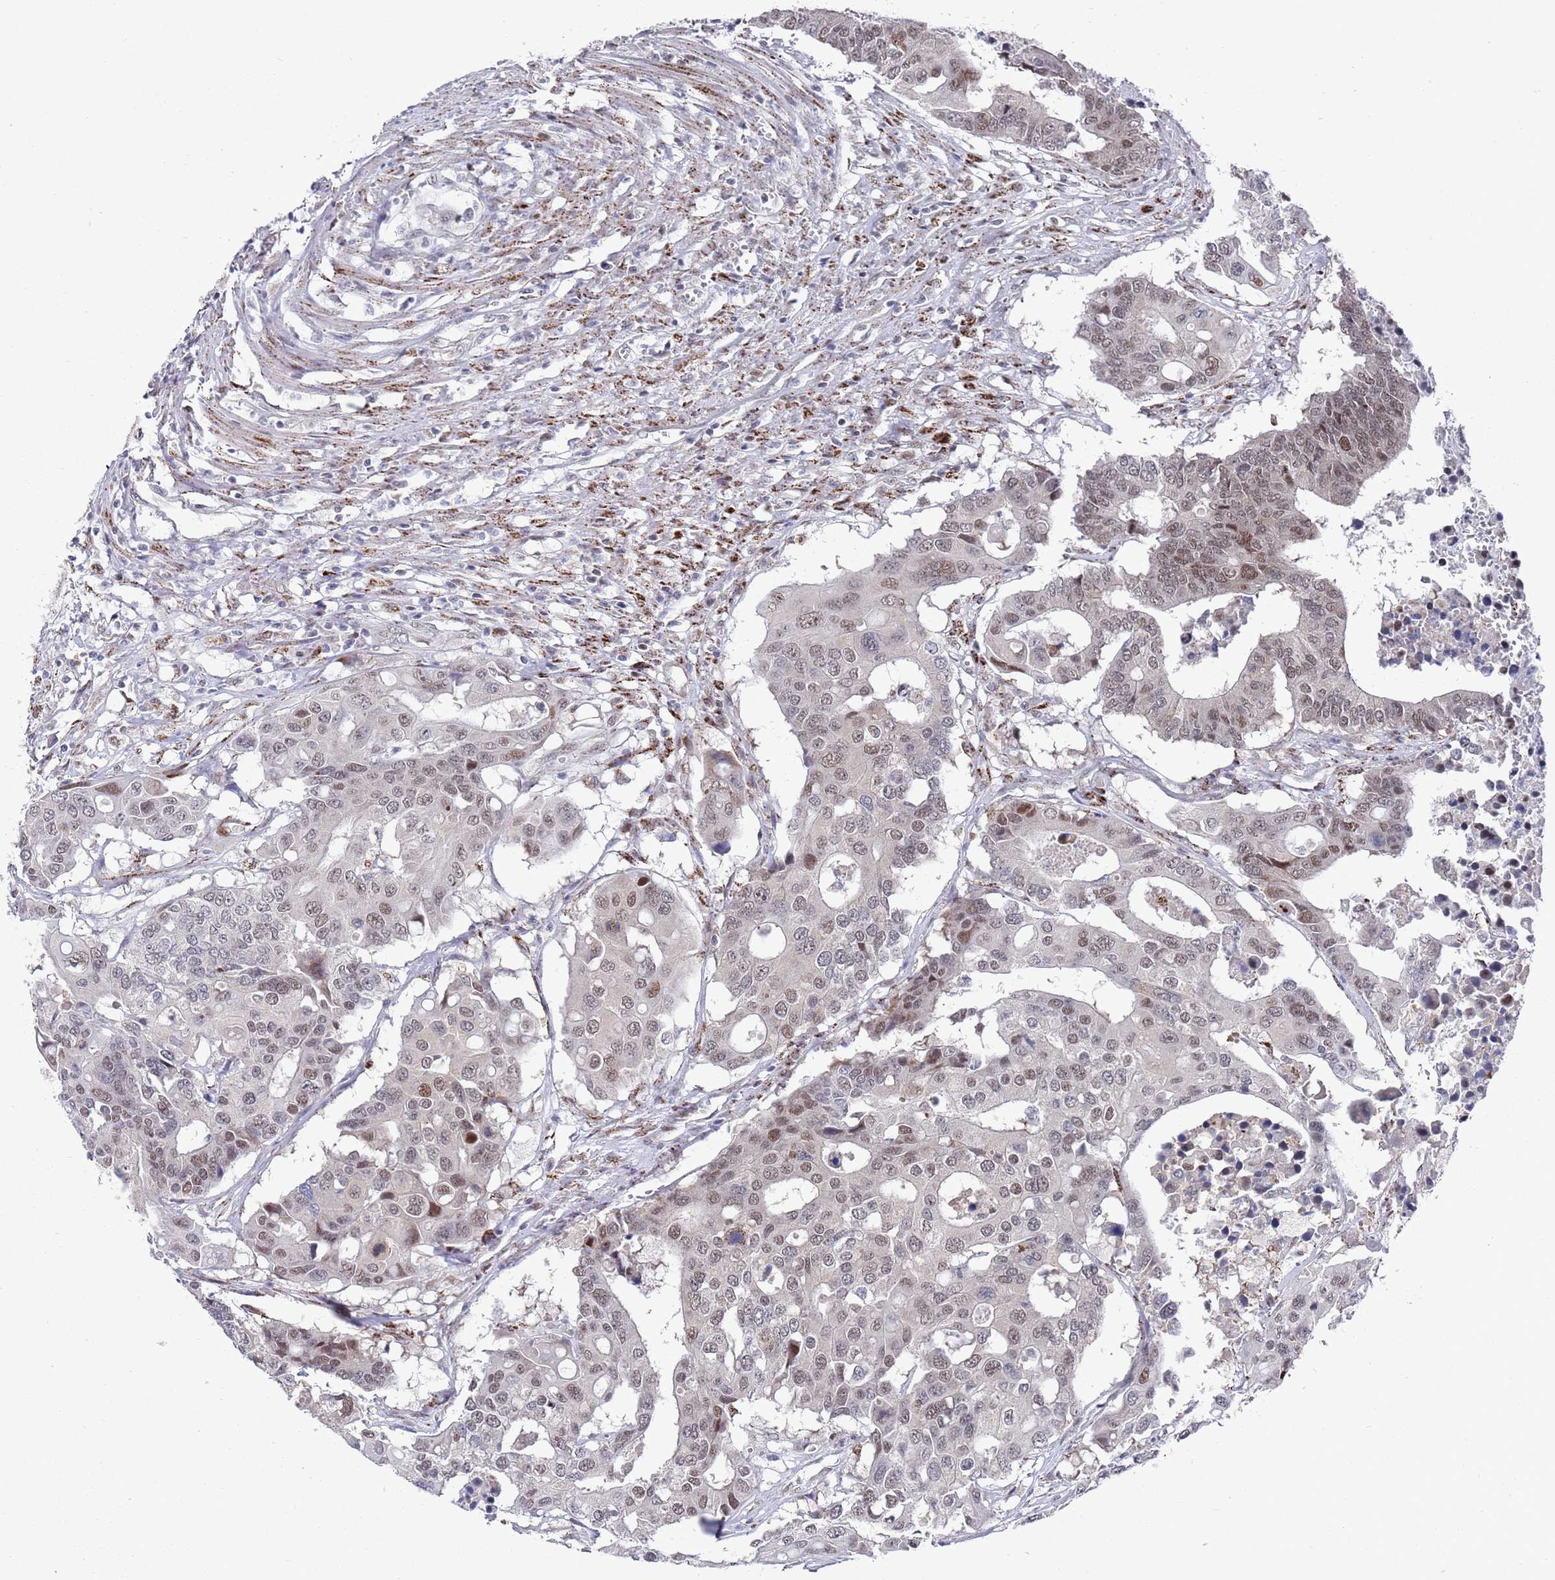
{"staining": {"intensity": "moderate", "quantity": "25%-75%", "location": "nuclear"}, "tissue": "colorectal cancer", "cell_type": "Tumor cells", "image_type": "cancer", "snomed": [{"axis": "morphology", "description": "Adenocarcinoma, NOS"}, {"axis": "topography", "description": "Colon"}], "caption": "Adenocarcinoma (colorectal) stained with a brown dye shows moderate nuclear positive positivity in approximately 25%-75% of tumor cells.", "gene": "COPS6", "patient": {"sex": "male", "age": 77}}